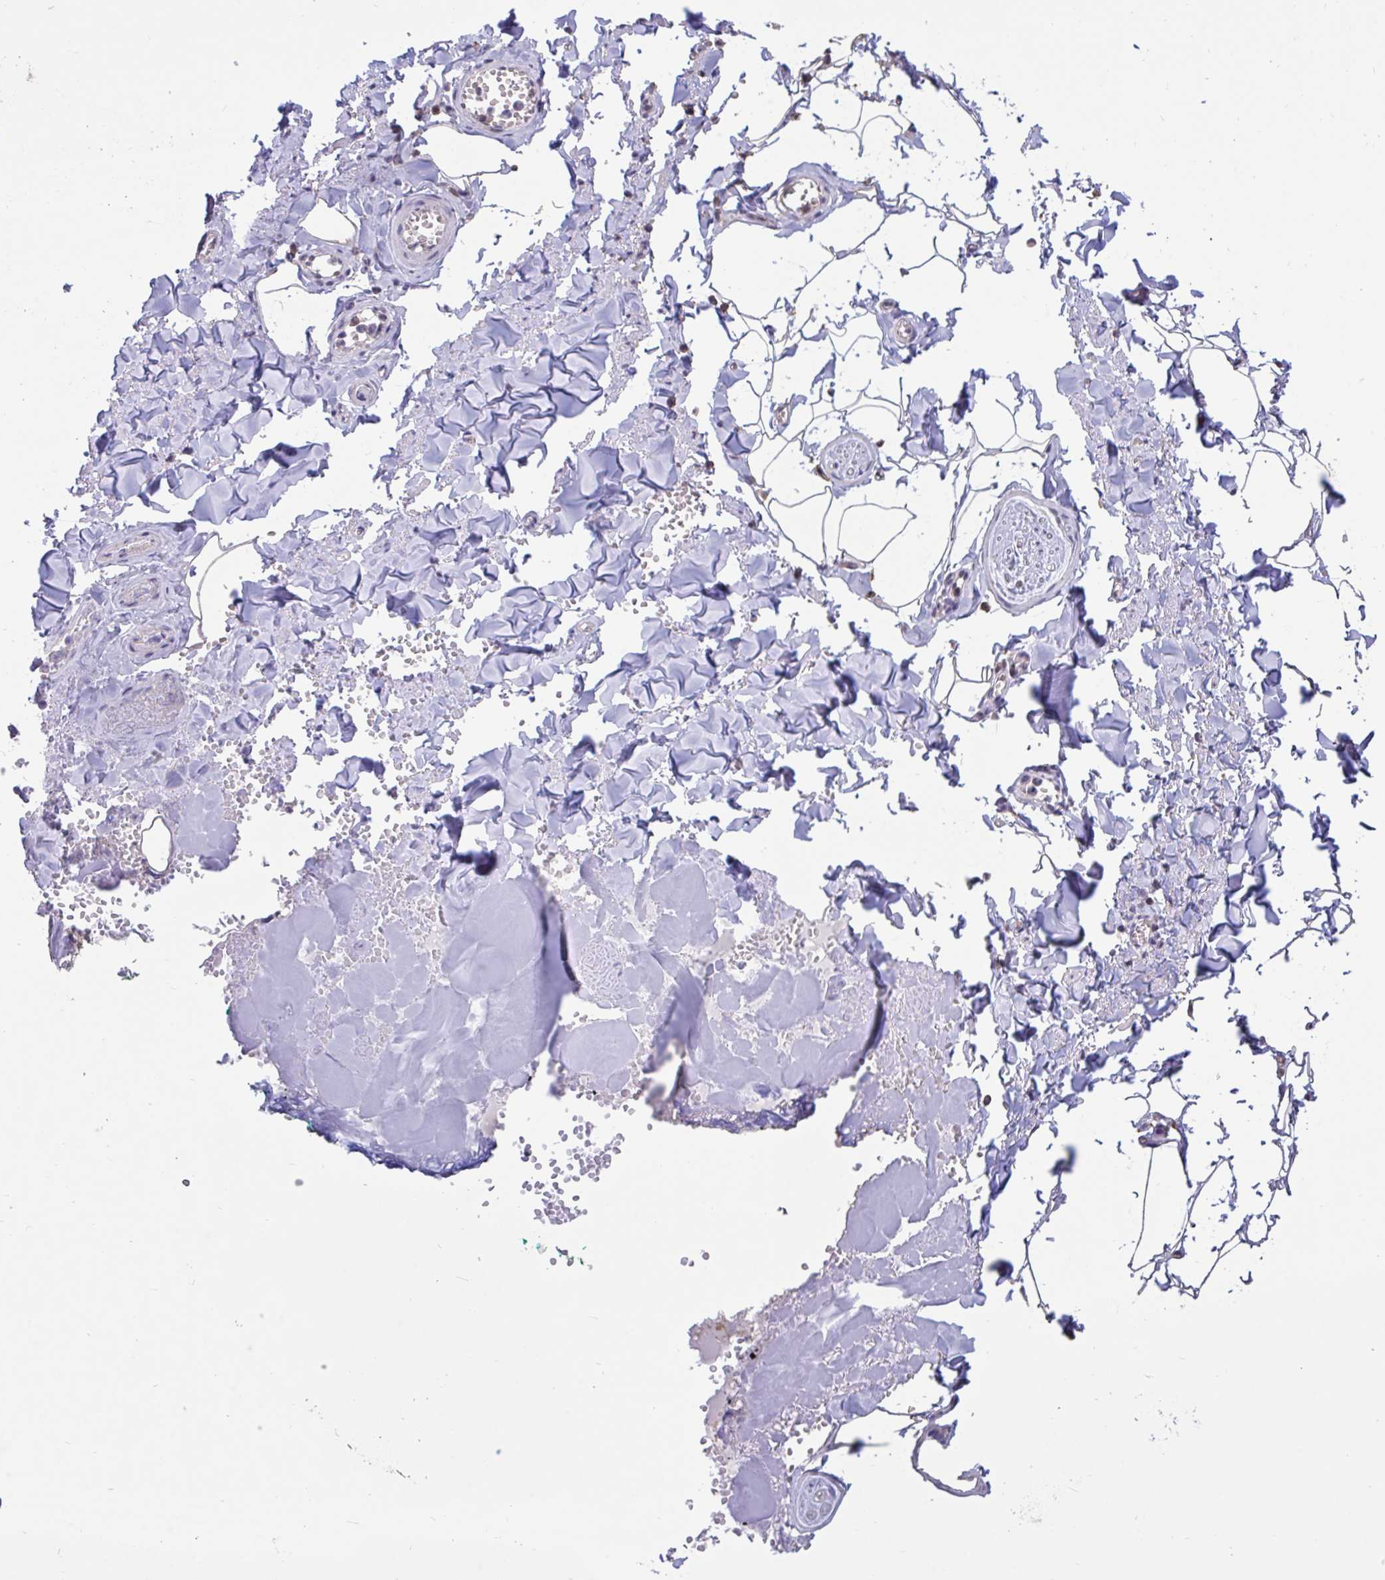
{"staining": {"intensity": "negative", "quantity": "none", "location": "none"}, "tissue": "adipose tissue", "cell_type": "Adipocytes", "image_type": "normal", "snomed": [{"axis": "morphology", "description": "Normal tissue, NOS"}, {"axis": "topography", "description": "Vulva"}, {"axis": "topography", "description": "Peripheral nerve tissue"}], "caption": "Adipocytes show no significant protein staining in unremarkable adipose tissue. (DAB immunohistochemistry, high magnification).", "gene": "DDX39A", "patient": {"sex": "female", "age": 66}}